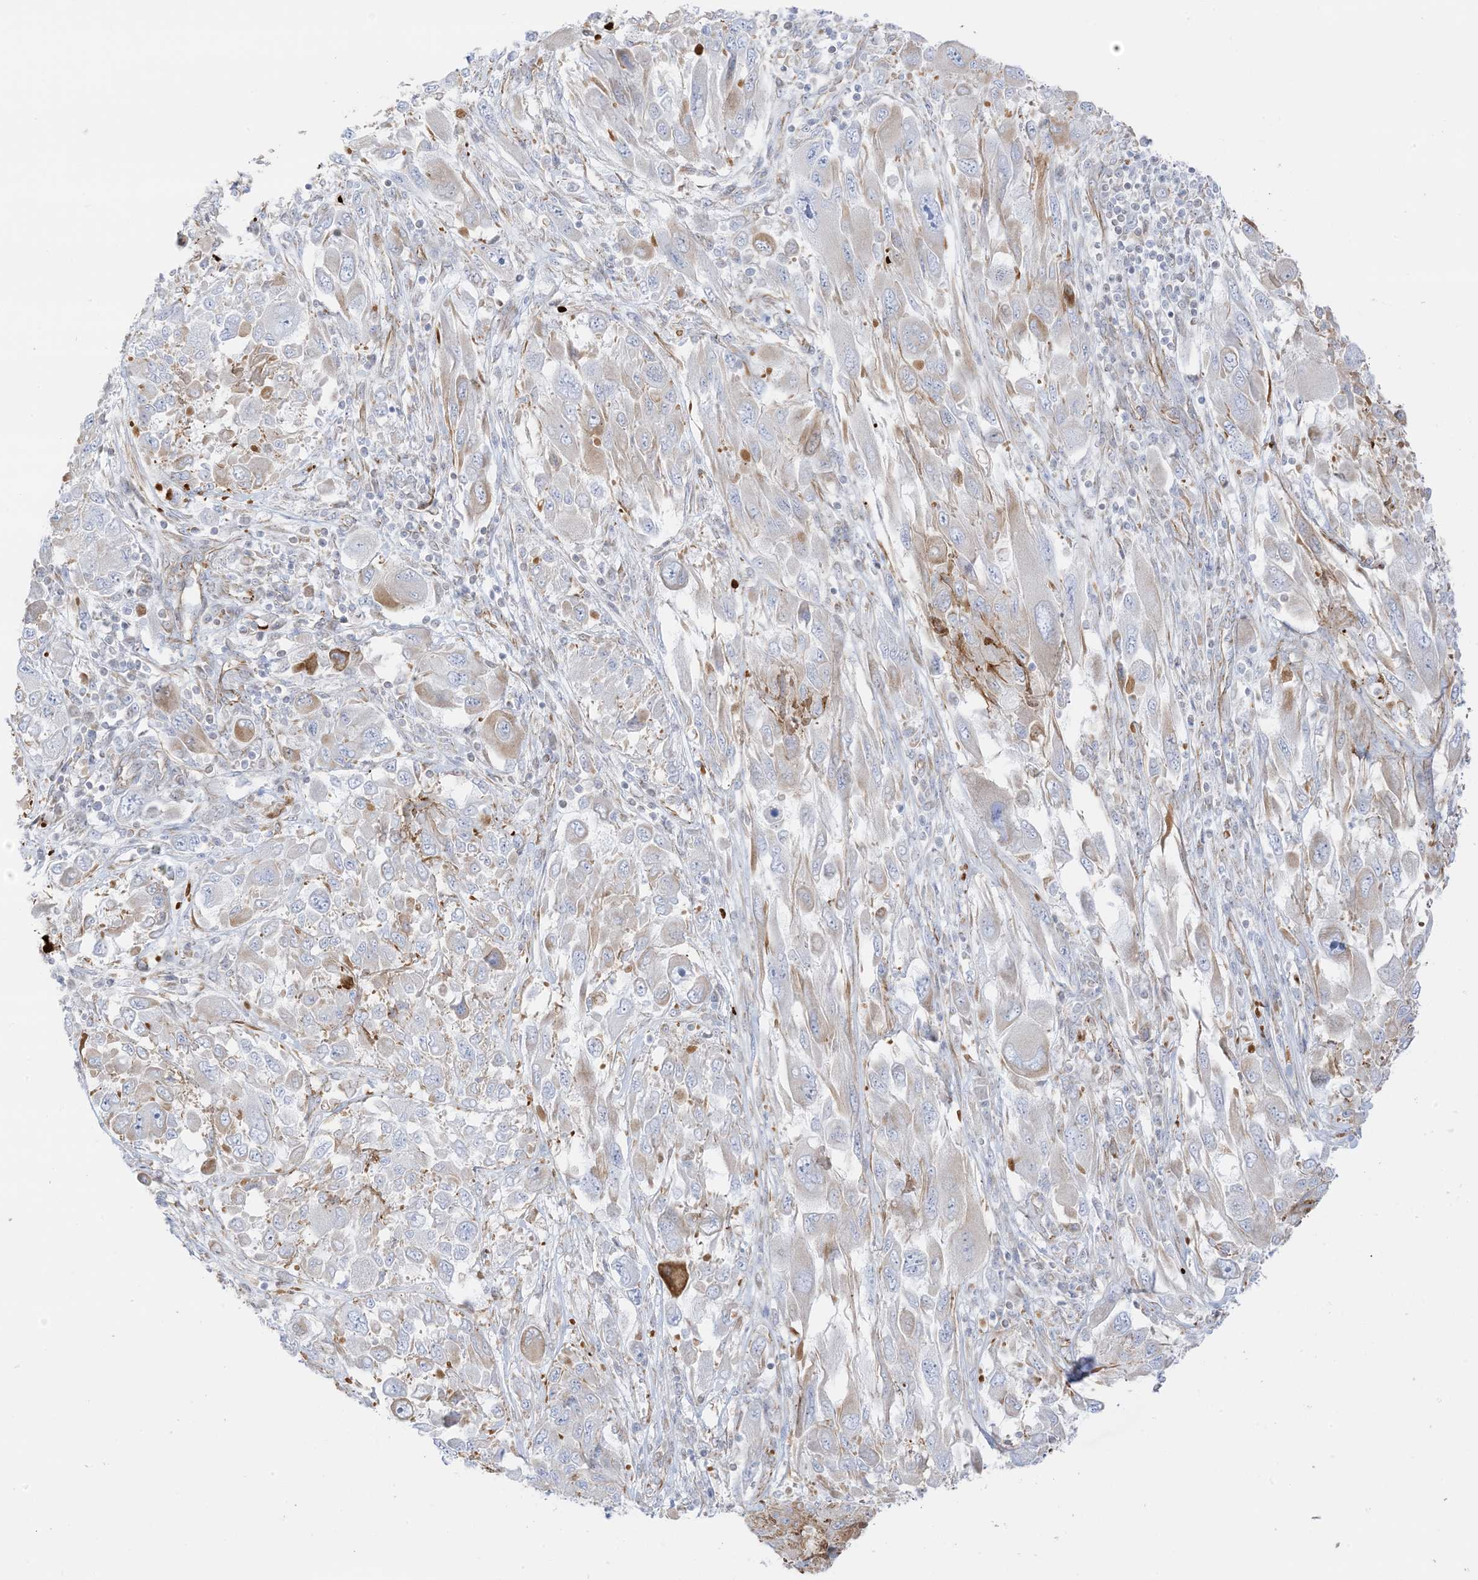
{"staining": {"intensity": "weak", "quantity": "<25%", "location": "cytoplasmic/membranous"}, "tissue": "melanoma", "cell_type": "Tumor cells", "image_type": "cancer", "snomed": [{"axis": "morphology", "description": "Malignant melanoma, NOS"}, {"axis": "topography", "description": "Skin"}], "caption": "Tumor cells show no significant positivity in malignant melanoma. Brightfield microscopy of immunohistochemistry (IHC) stained with DAB (brown) and hematoxylin (blue), captured at high magnification.", "gene": "PID1", "patient": {"sex": "female", "age": 91}}